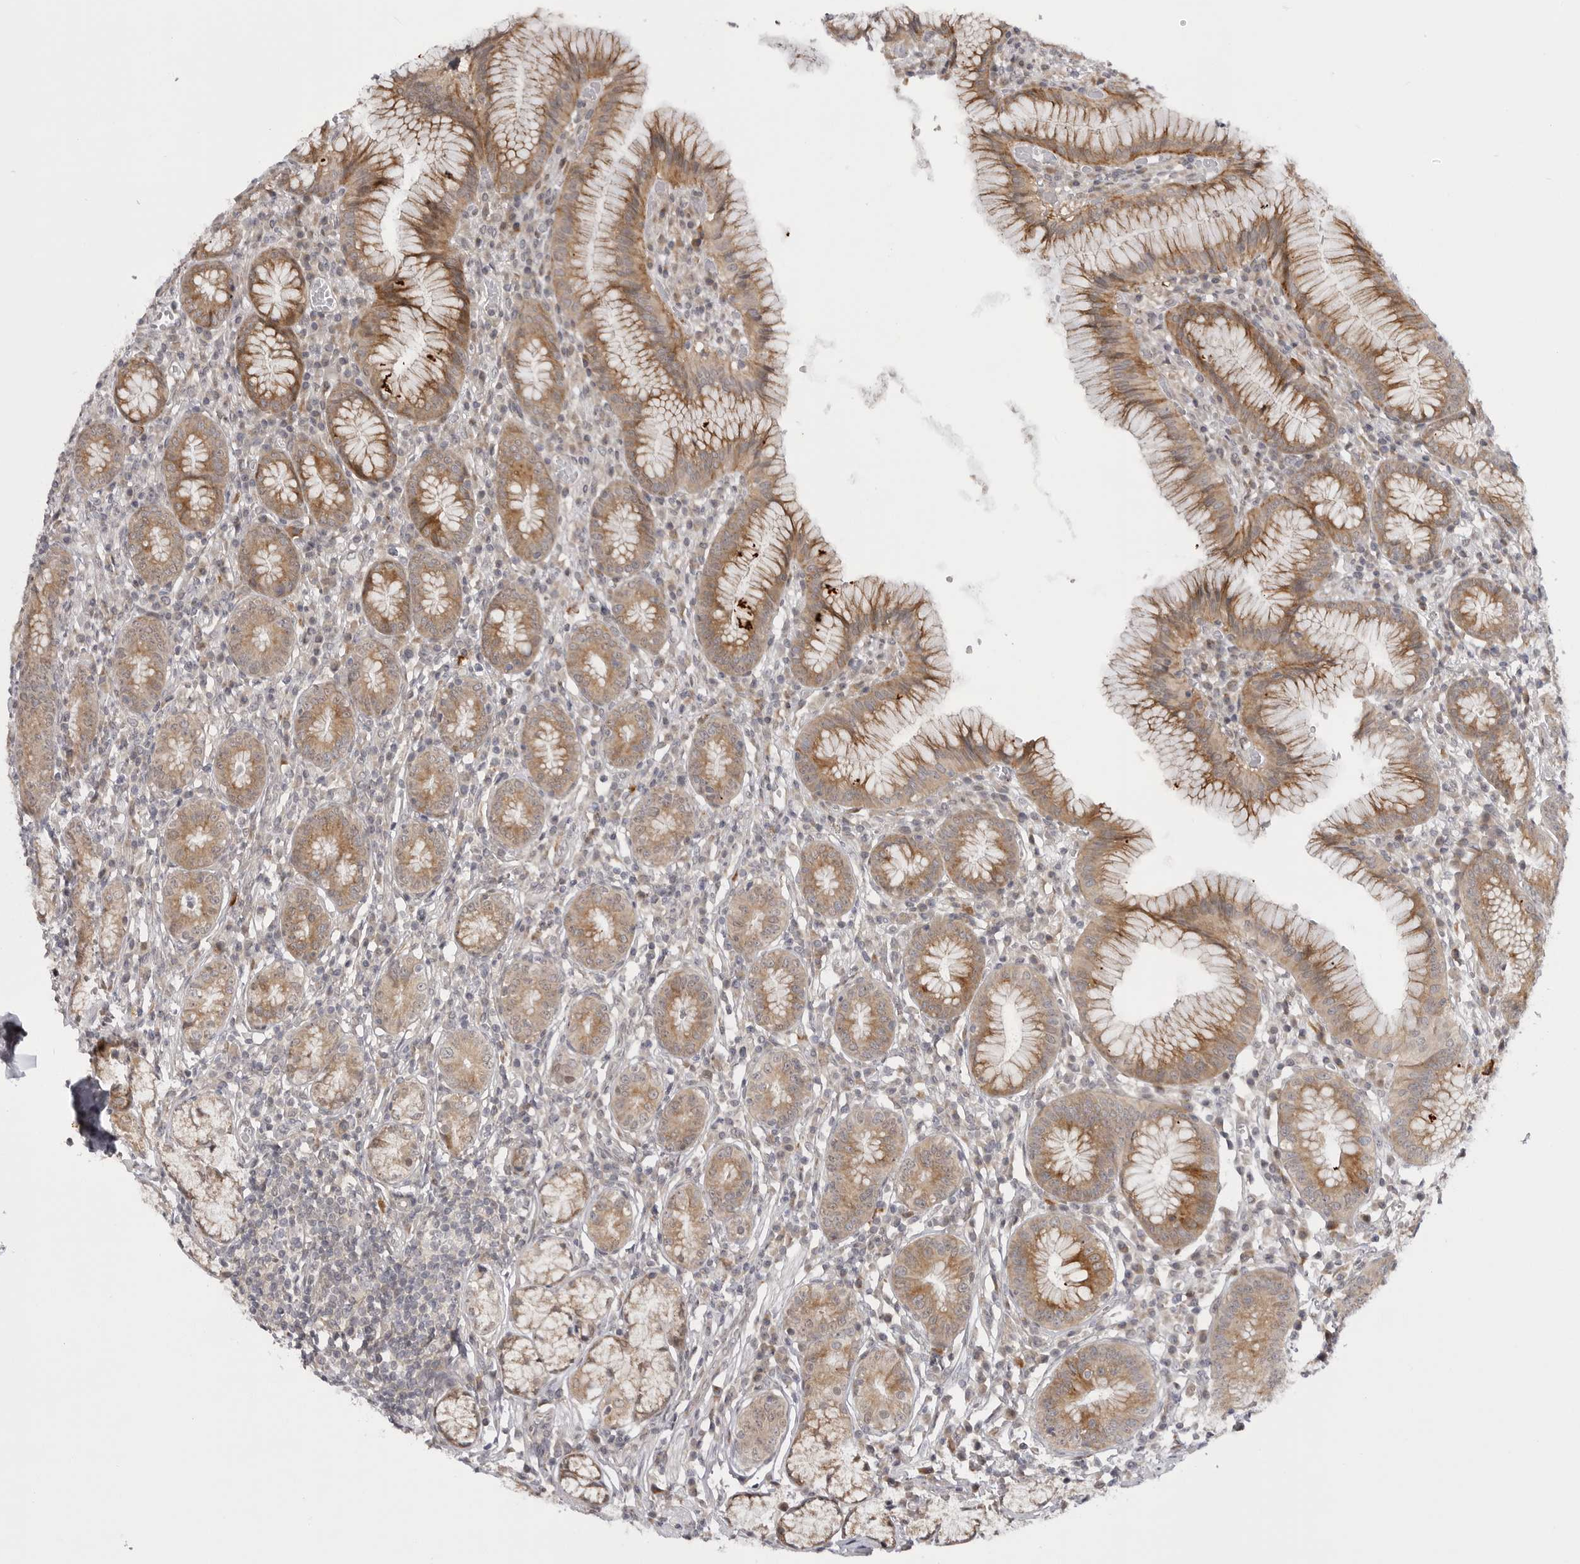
{"staining": {"intensity": "moderate", "quantity": ">75%", "location": "cytoplasmic/membranous"}, "tissue": "stomach", "cell_type": "Glandular cells", "image_type": "normal", "snomed": [{"axis": "morphology", "description": "Normal tissue, NOS"}, {"axis": "topography", "description": "Stomach"}], "caption": "Unremarkable stomach was stained to show a protein in brown. There is medium levels of moderate cytoplasmic/membranous staining in approximately >75% of glandular cells.", "gene": "GGT6", "patient": {"sex": "male", "age": 55}}